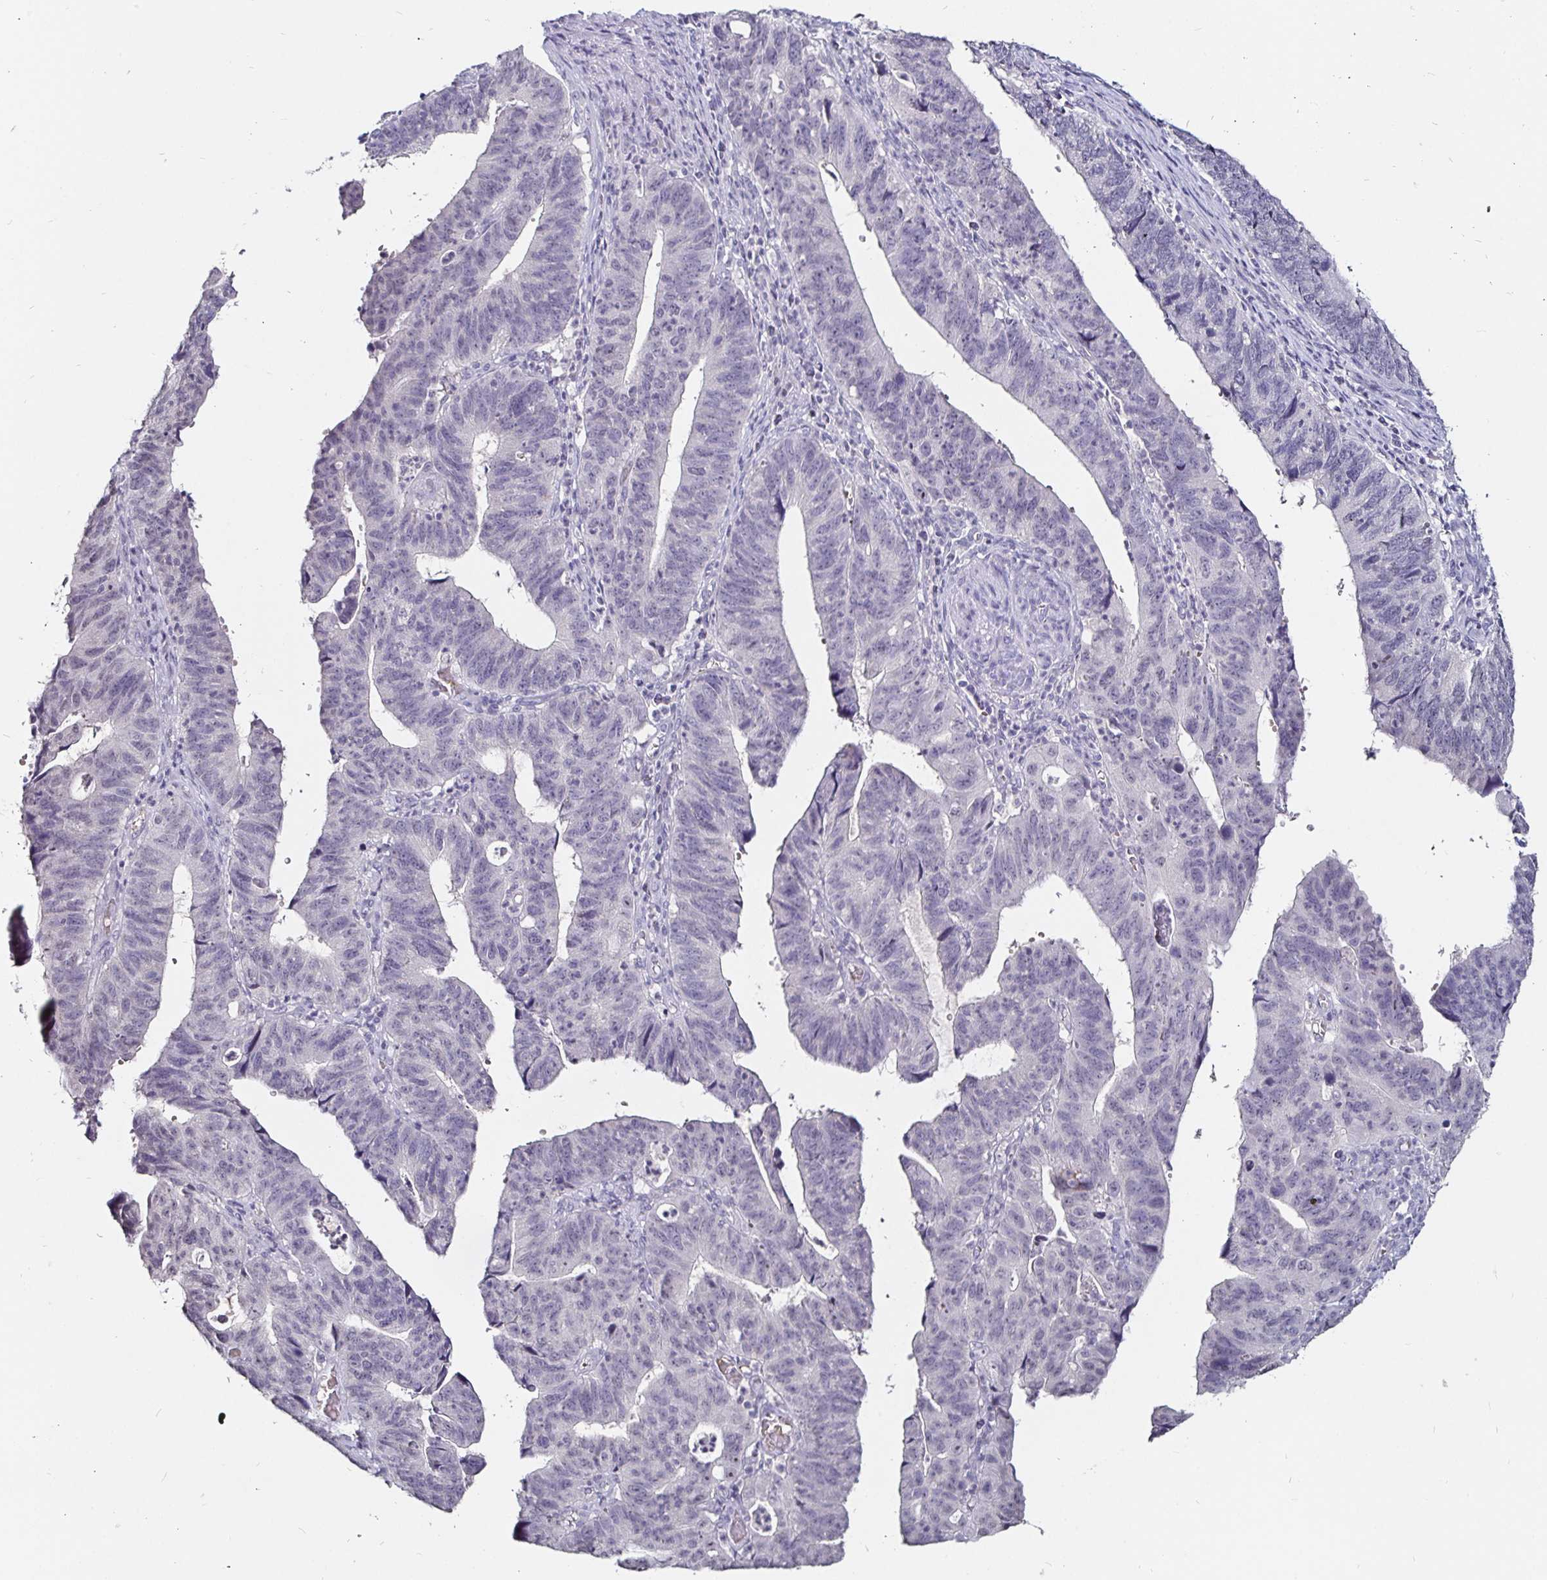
{"staining": {"intensity": "negative", "quantity": "none", "location": "none"}, "tissue": "stomach cancer", "cell_type": "Tumor cells", "image_type": "cancer", "snomed": [{"axis": "morphology", "description": "Adenocarcinoma, NOS"}, {"axis": "topography", "description": "Stomach"}], "caption": "An image of stomach cancer (adenocarcinoma) stained for a protein demonstrates no brown staining in tumor cells.", "gene": "FAIM2", "patient": {"sex": "male", "age": 59}}